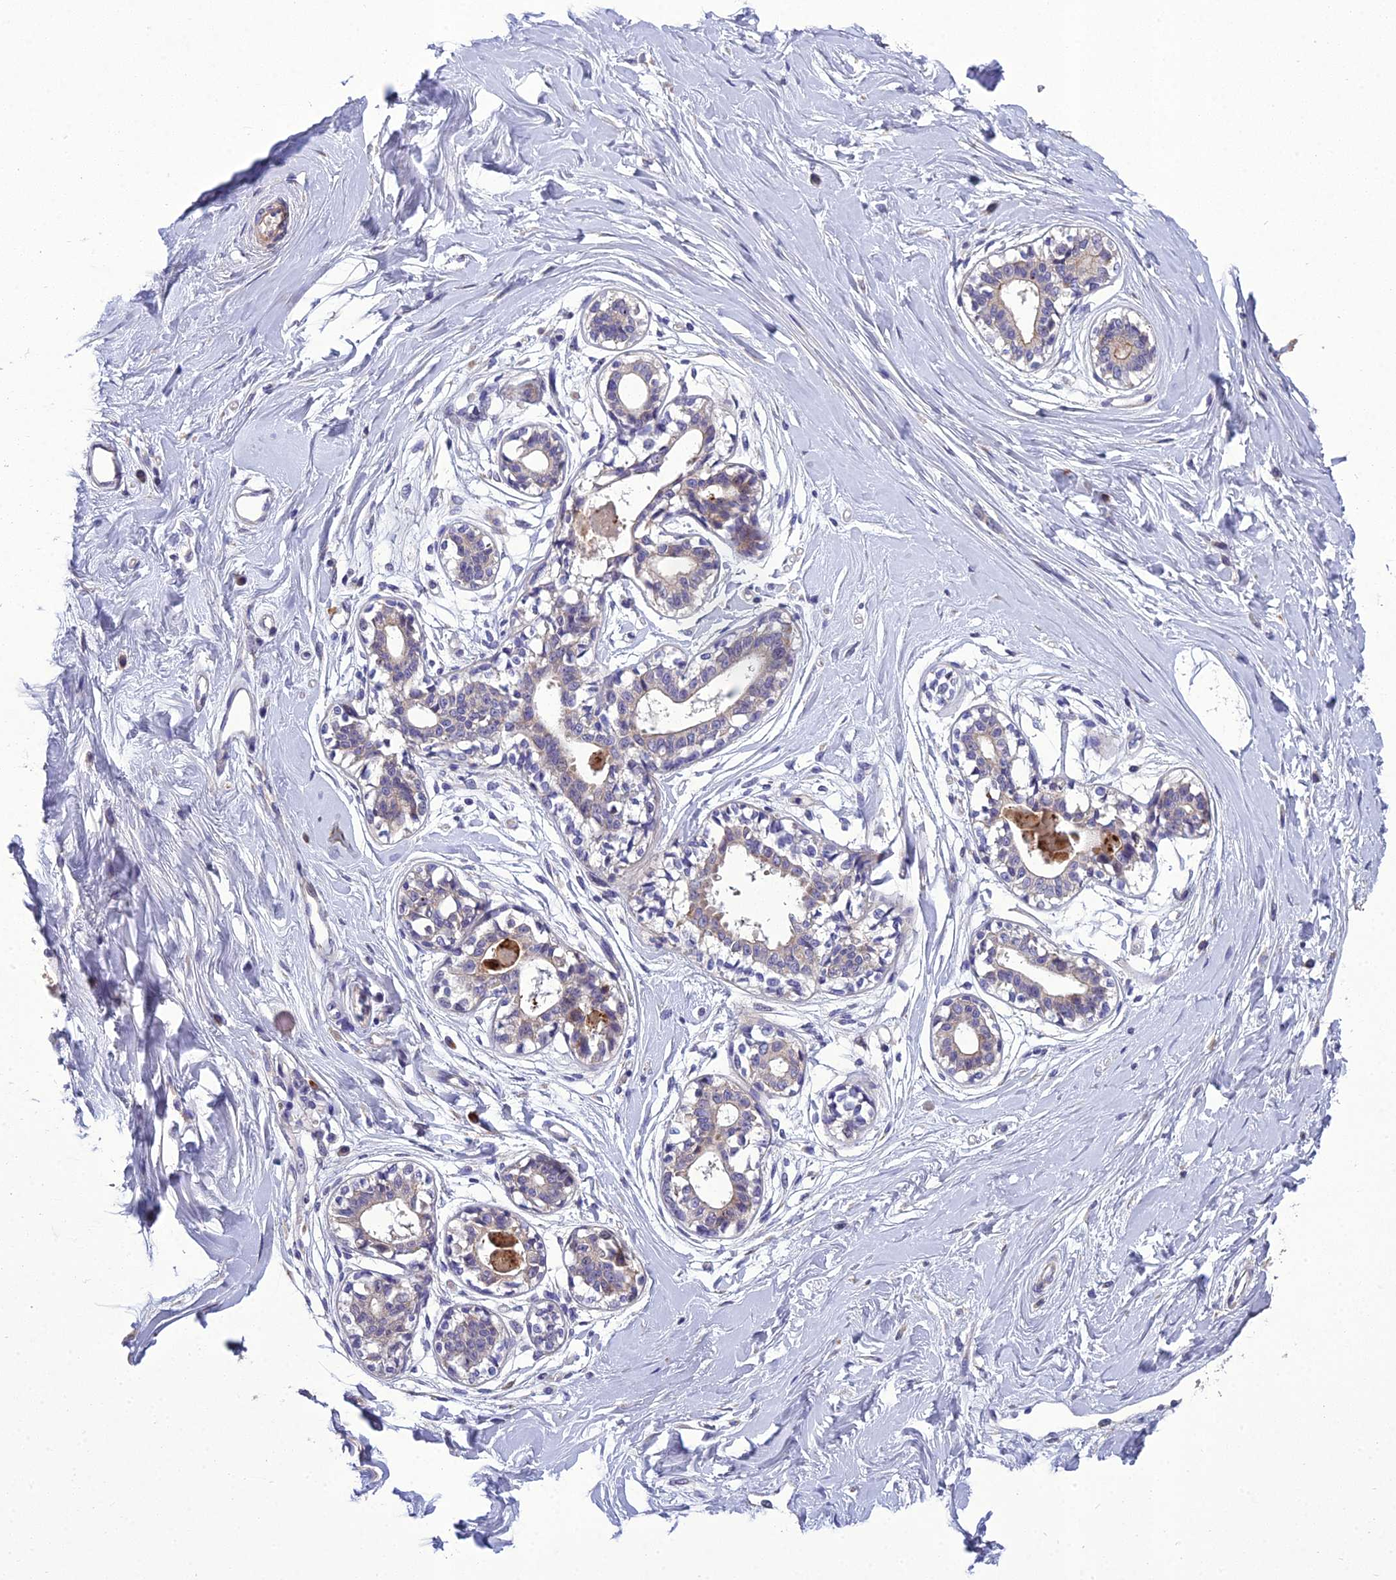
{"staining": {"intensity": "negative", "quantity": "none", "location": "none"}, "tissue": "breast", "cell_type": "Adipocytes", "image_type": "normal", "snomed": [{"axis": "morphology", "description": "Normal tissue, NOS"}, {"axis": "topography", "description": "Breast"}], "caption": "Immunohistochemistry micrograph of normal breast: breast stained with DAB shows no significant protein expression in adipocytes. The staining is performed using DAB brown chromogen with nuclei counter-stained in using hematoxylin.", "gene": "ADIPOR2", "patient": {"sex": "female", "age": 45}}